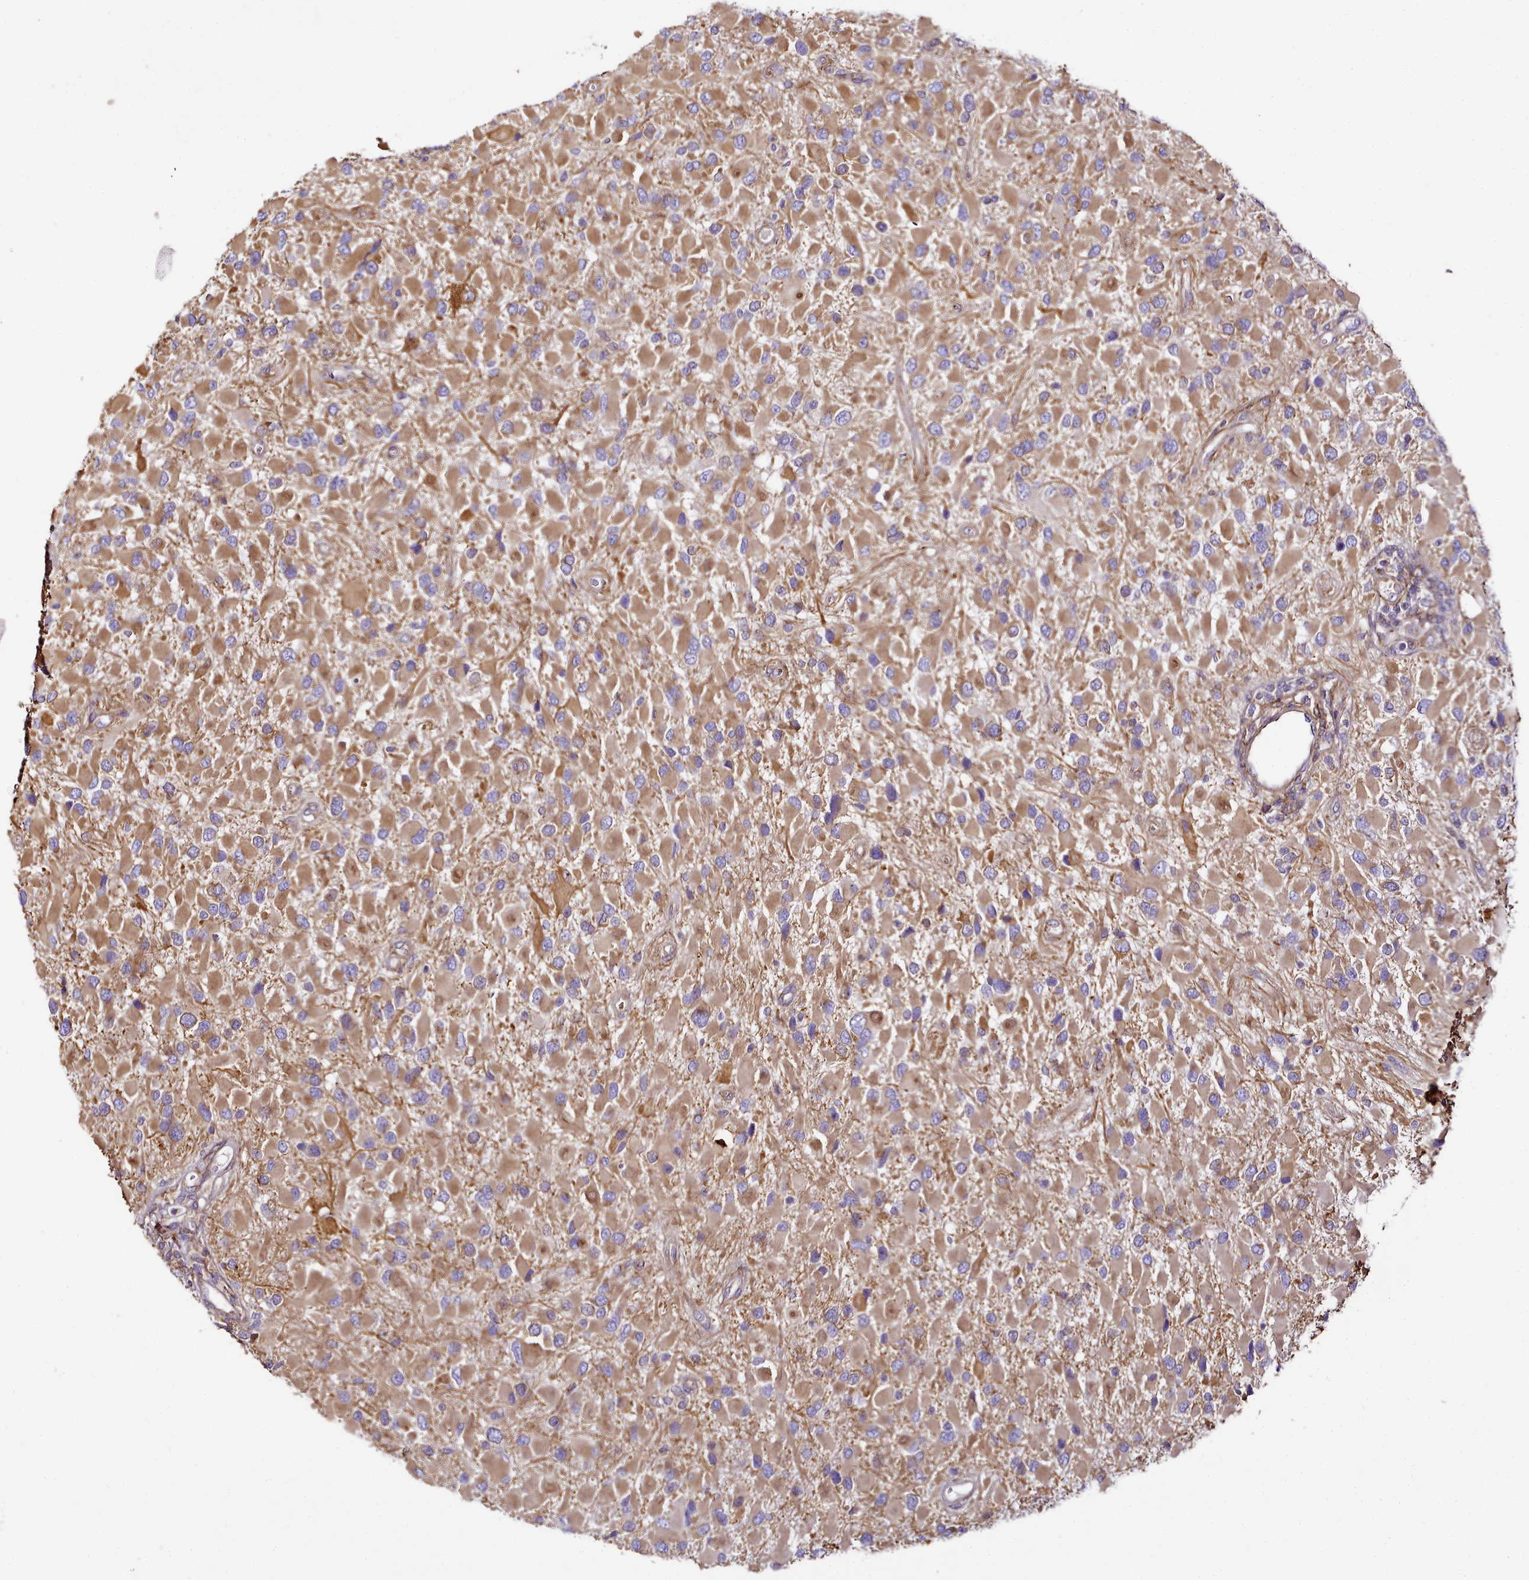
{"staining": {"intensity": "moderate", "quantity": ">75%", "location": "cytoplasmic/membranous"}, "tissue": "glioma", "cell_type": "Tumor cells", "image_type": "cancer", "snomed": [{"axis": "morphology", "description": "Glioma, malignant, High grade"}, {"axis": "topography", "description": "Brain"}], "caption": "There is medium levels of moderate cytoplasmic/membranous expression in tumor cells of high-grade glioma (malignant), as demonstrated by immunohistochemical staining (brown color).", "gene": "NBPF1", "patient": {"sex": "male", "age": 53}}